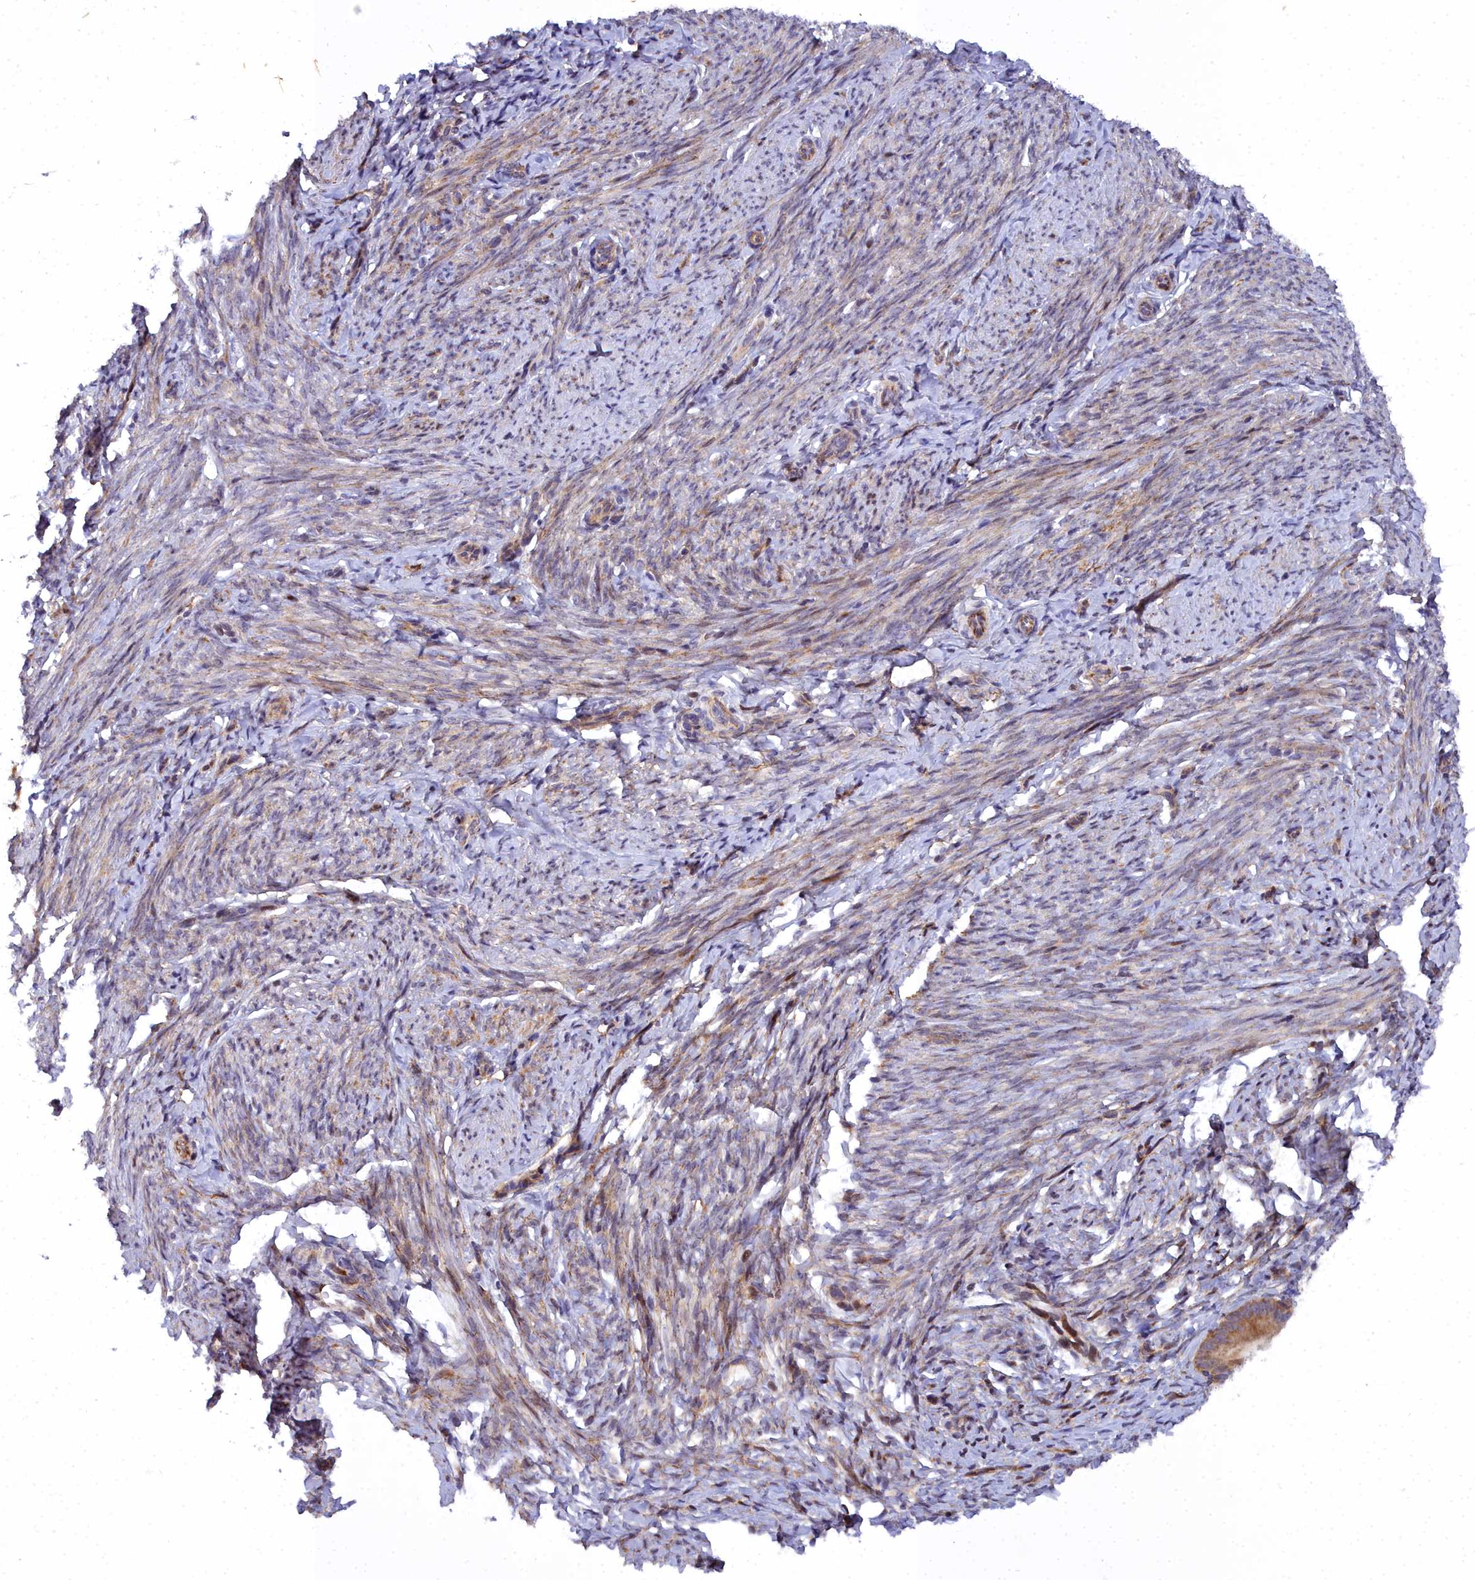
{"staining": {"intensity": "moderate", "quantity": "<25%", "location": "cytoplasmic/membranous"}, "tissue": "endometrium", "cell_type": "Cells in endometrial stroma", "image_type": "normal", "snomed": [{"axis": "morphology", "description": "Normal tissue, NOS"}, {"axis": "topography", "description": "Endometrium"}], "caption": "Protein analysis of unremarkable endometrium exhibits moderate cytoplasmic/membranous positivity in approximately <25% of cells in endometrial stroma. (brown staining indicates protein expression, while blue staining denotes nuclei).", "gene": "MRPS11", "patient": {"sex": "female", "age": 65}}